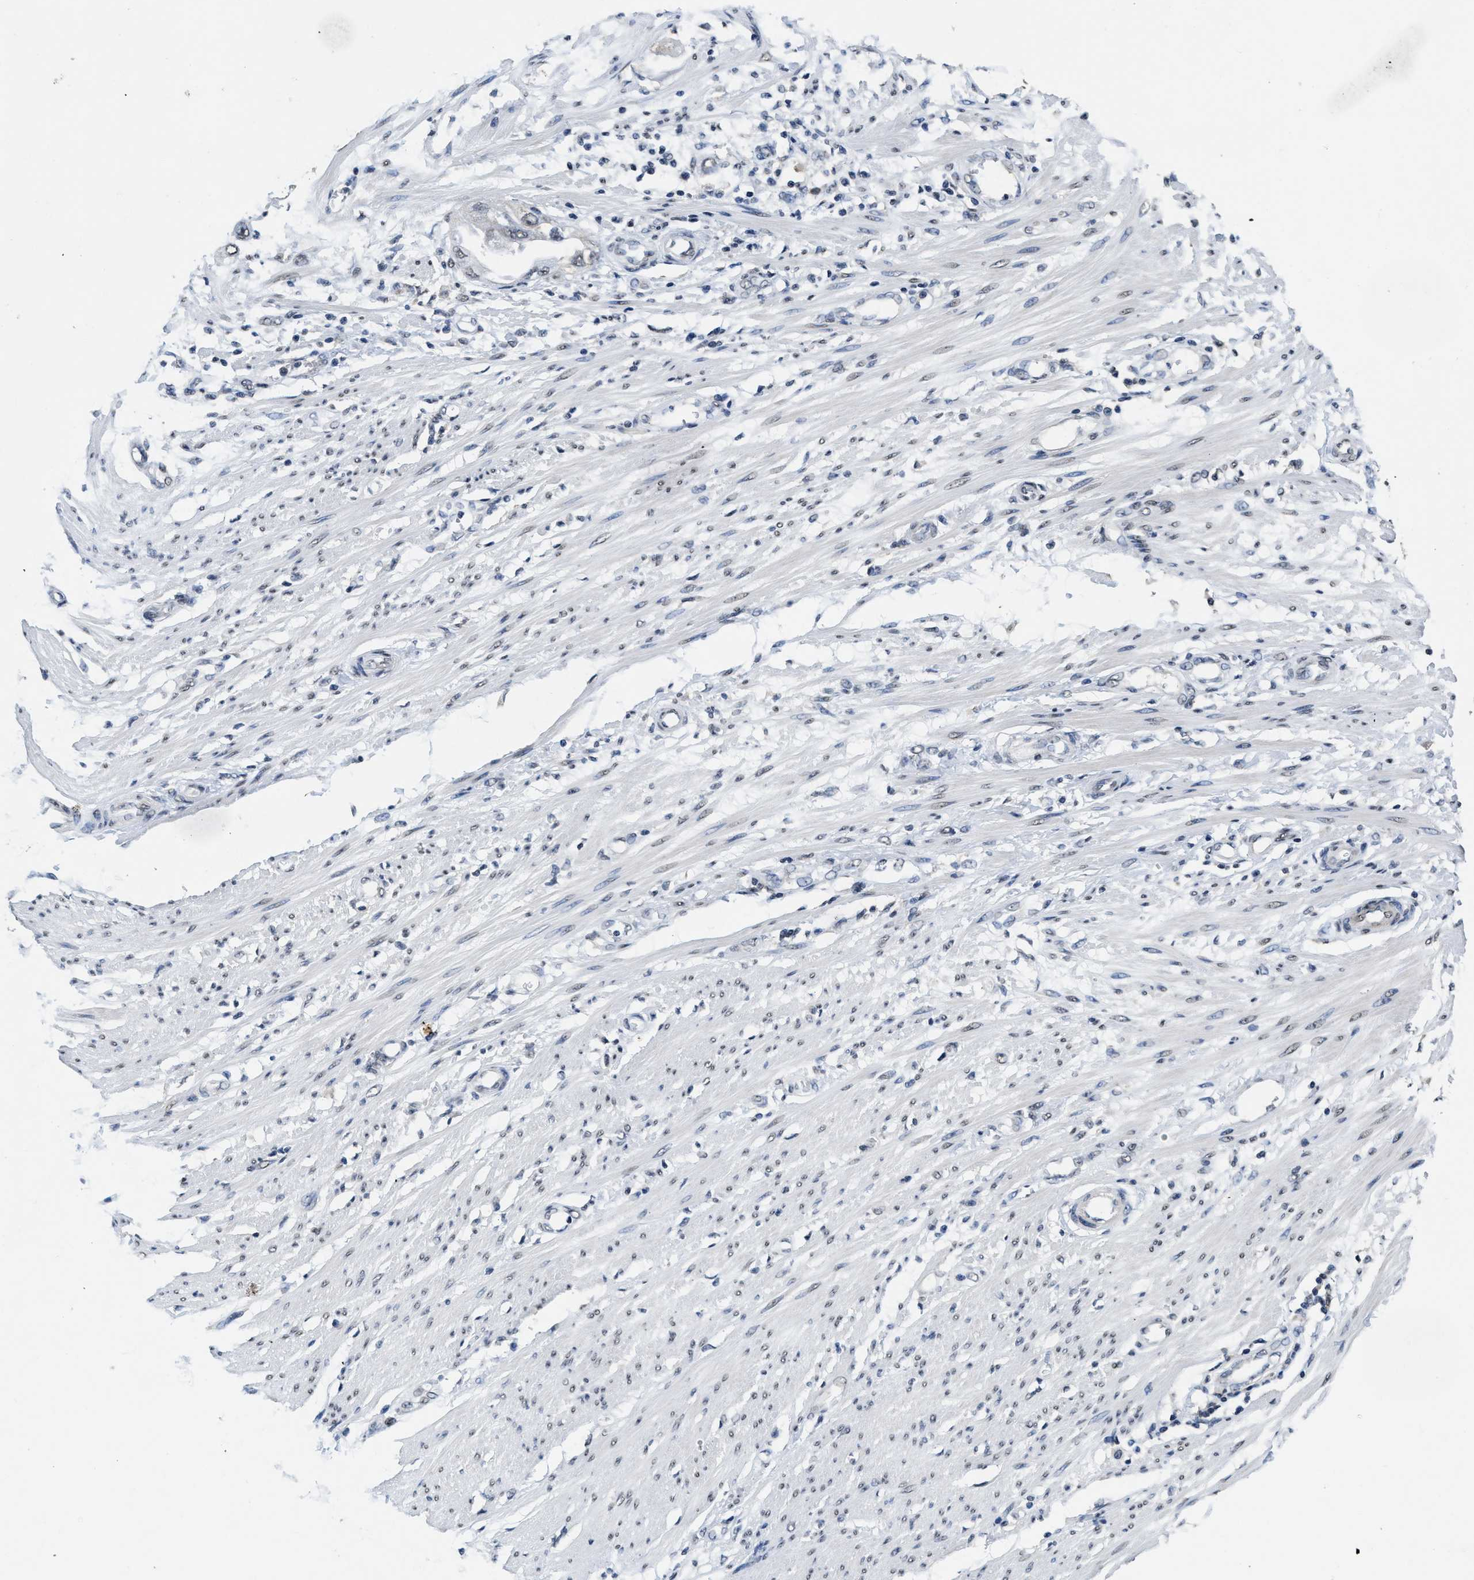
{"staining": {"intensity": "moderate", "quantity": "25%-75%", "location": "cytoplasmic/membranous"}, "tissue": "endometrial cancer", "cell_type": "Tumor cells", "image_type": "cancer", "snomed": [{"axis": "morphology", "description": "Adenocarcinoma, NOS"}, {"axis": "topography", "description": "Endometrium"}], "caption": "Human endometrial adenocarcinoma stained with a brown dye displays moderate cytoplasmic/membranous positive positivity in about 25%-75% of tumor cells.", "gene": "SUPT16H", "patient": {"sex": "female", "age": 67}}